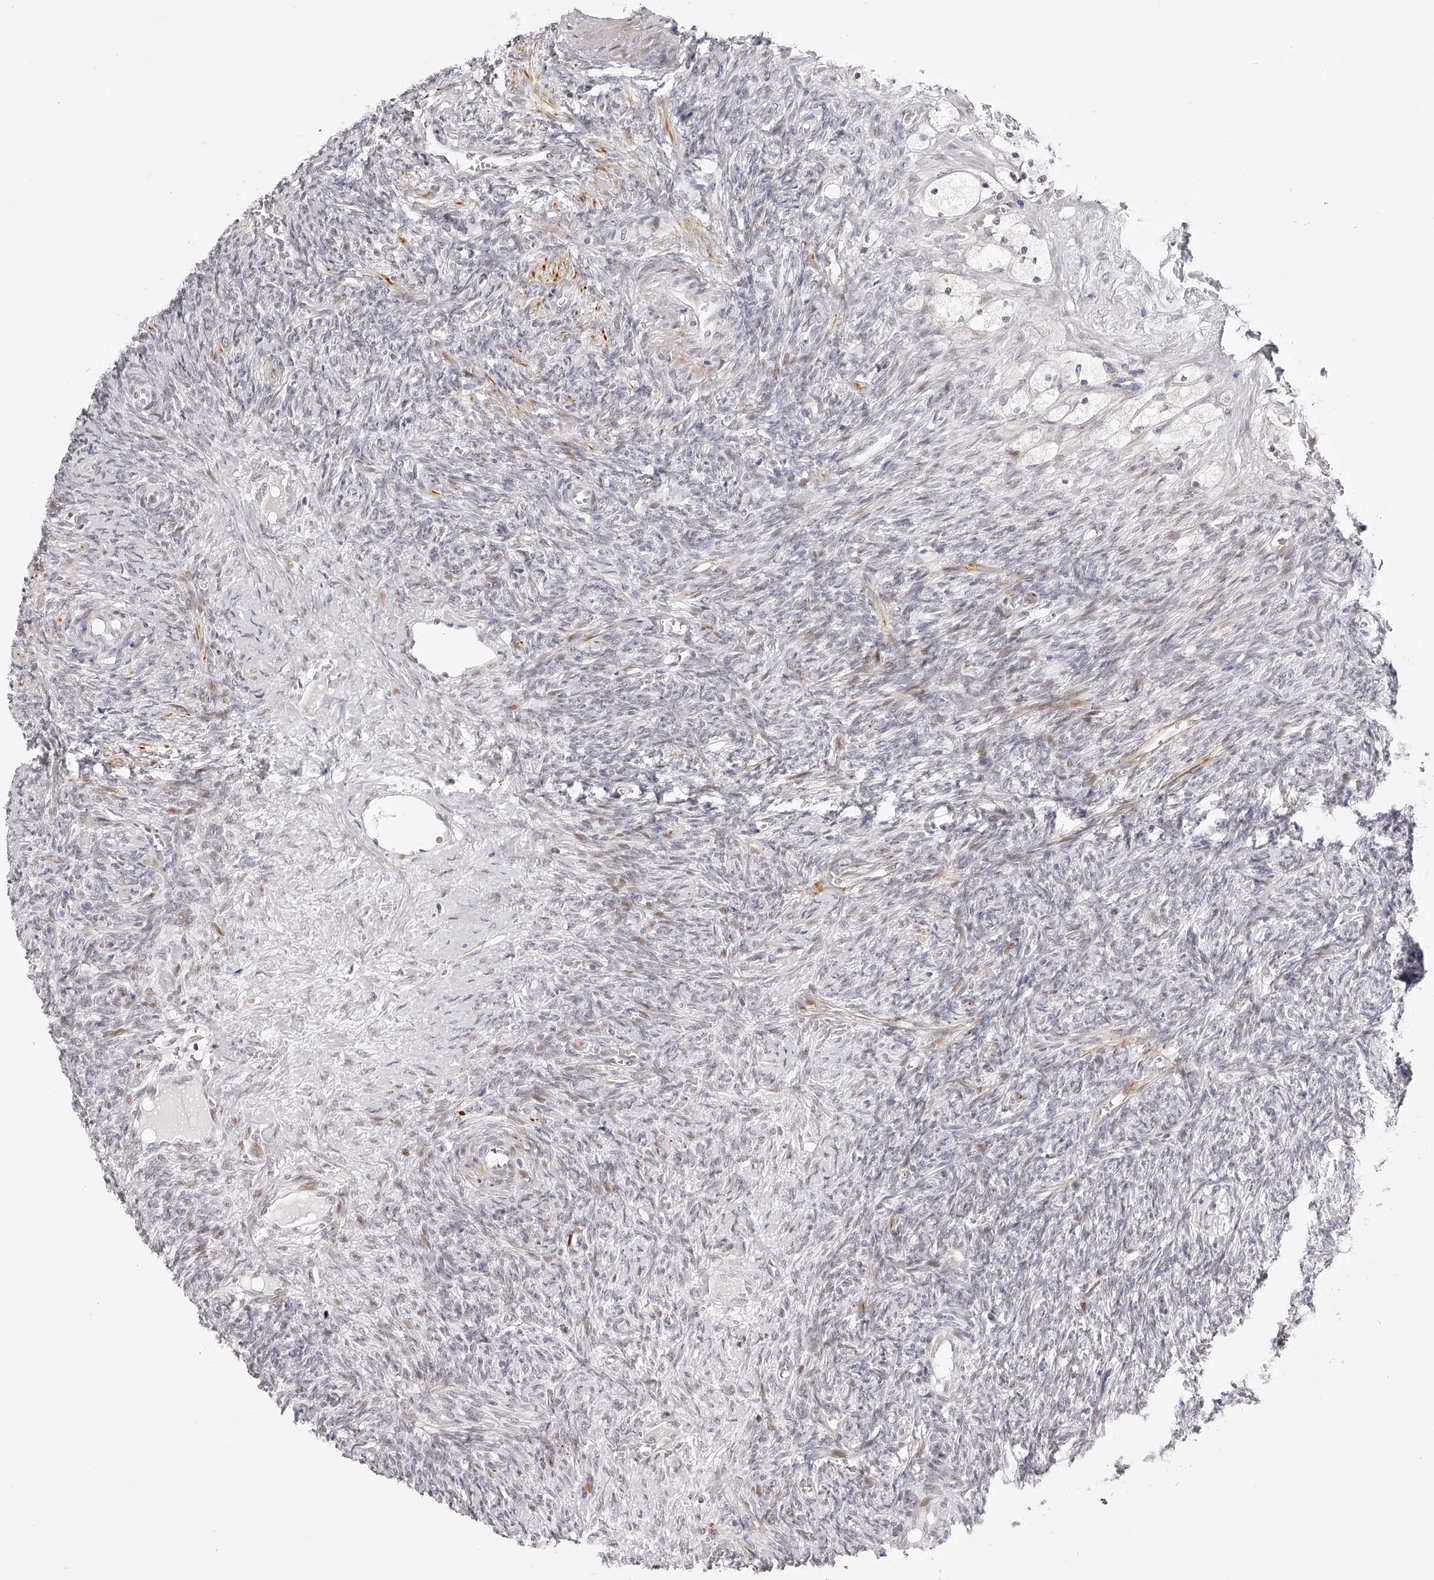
{"staining": {"intensity": "negative", "quantity": "none", "location": "none"}, "tissue": "ovary", "cell_type": "Ovarian stroma cells", "image_type": "normal", "snomed": [{"axis": "morphology", "description": "Normal tissue, NOS"}, {"axis": "topography", "description": "Ovary"}], "caption": "Immunohistochemistry (IHC) photomicrograph of benign ovary: human ovary stained with DAB reveals no significant protein expression in ovarian stroma cells. Brightfield microscopy of immunohistochemistry (IHC) stained with DAB (3,3'-diaminobenzidine) (brown) and hematoxylin (blue), captured at high magnification.", "gene": "PLEKHG1", "patient": {"sex": "female", "age": 41}}